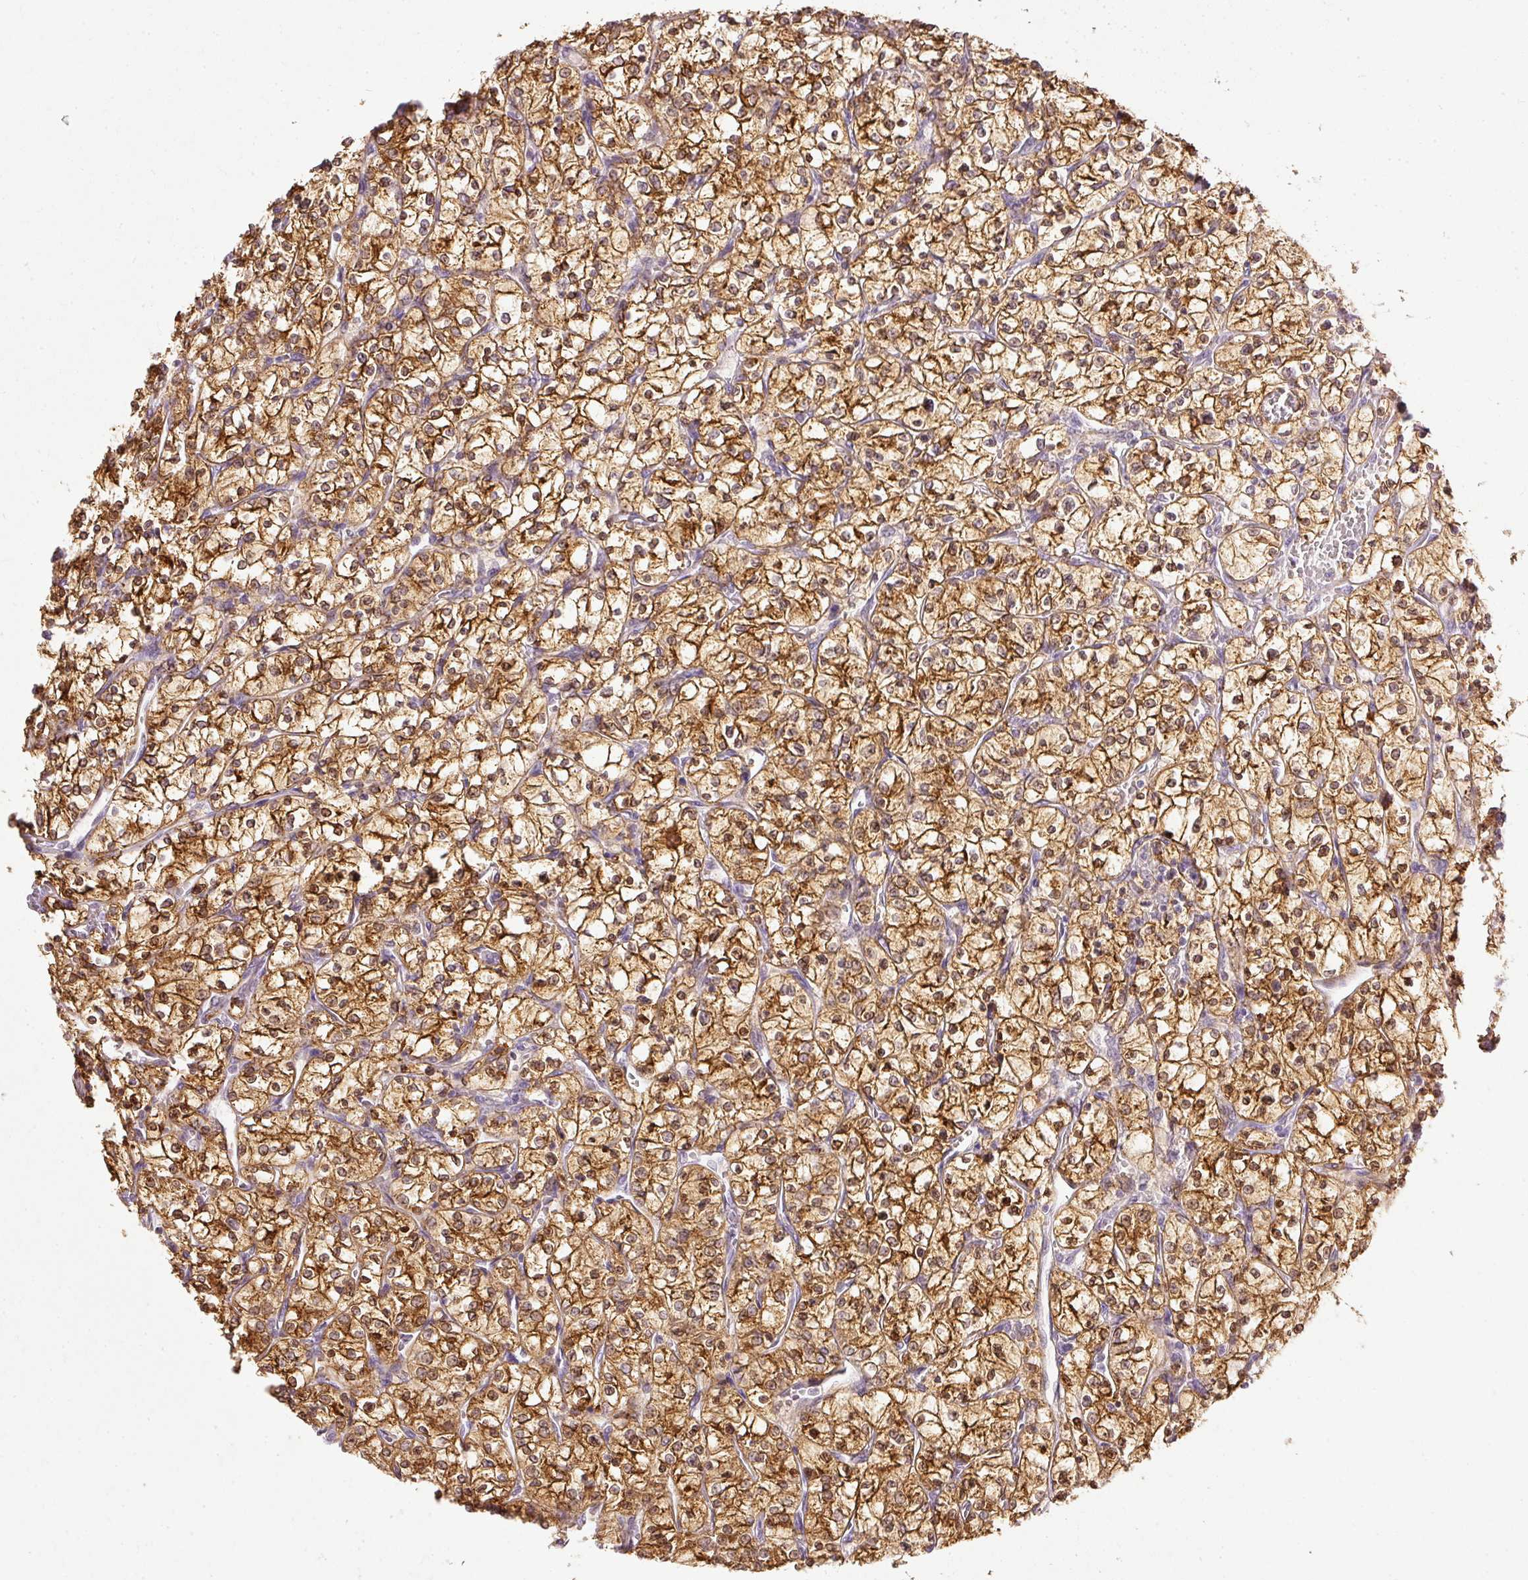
{"staining": {"intensity": "strong", "quantity": ">75%", "location": "cytoplasmic/membranous,nuclear"}, "tissue": "renal cancer", "cell_type": "Tumor cells", "image_type": "cancer", "snomed": [{"axis": "morphology", "description": "Adenocarcinoma, NOS"}, {"axis": "topography", "description": "Kidney"}], "caption": "An image of renal adenocarcinoma stained for a protein shows strong cytoplasmic/membranous and nuclear brown staining in tumor cells. (Brightfield microscopy of DAB IHC at high magnification).", "gene": "ARMH3", "patient": {"sex": "female", "age": 64}}